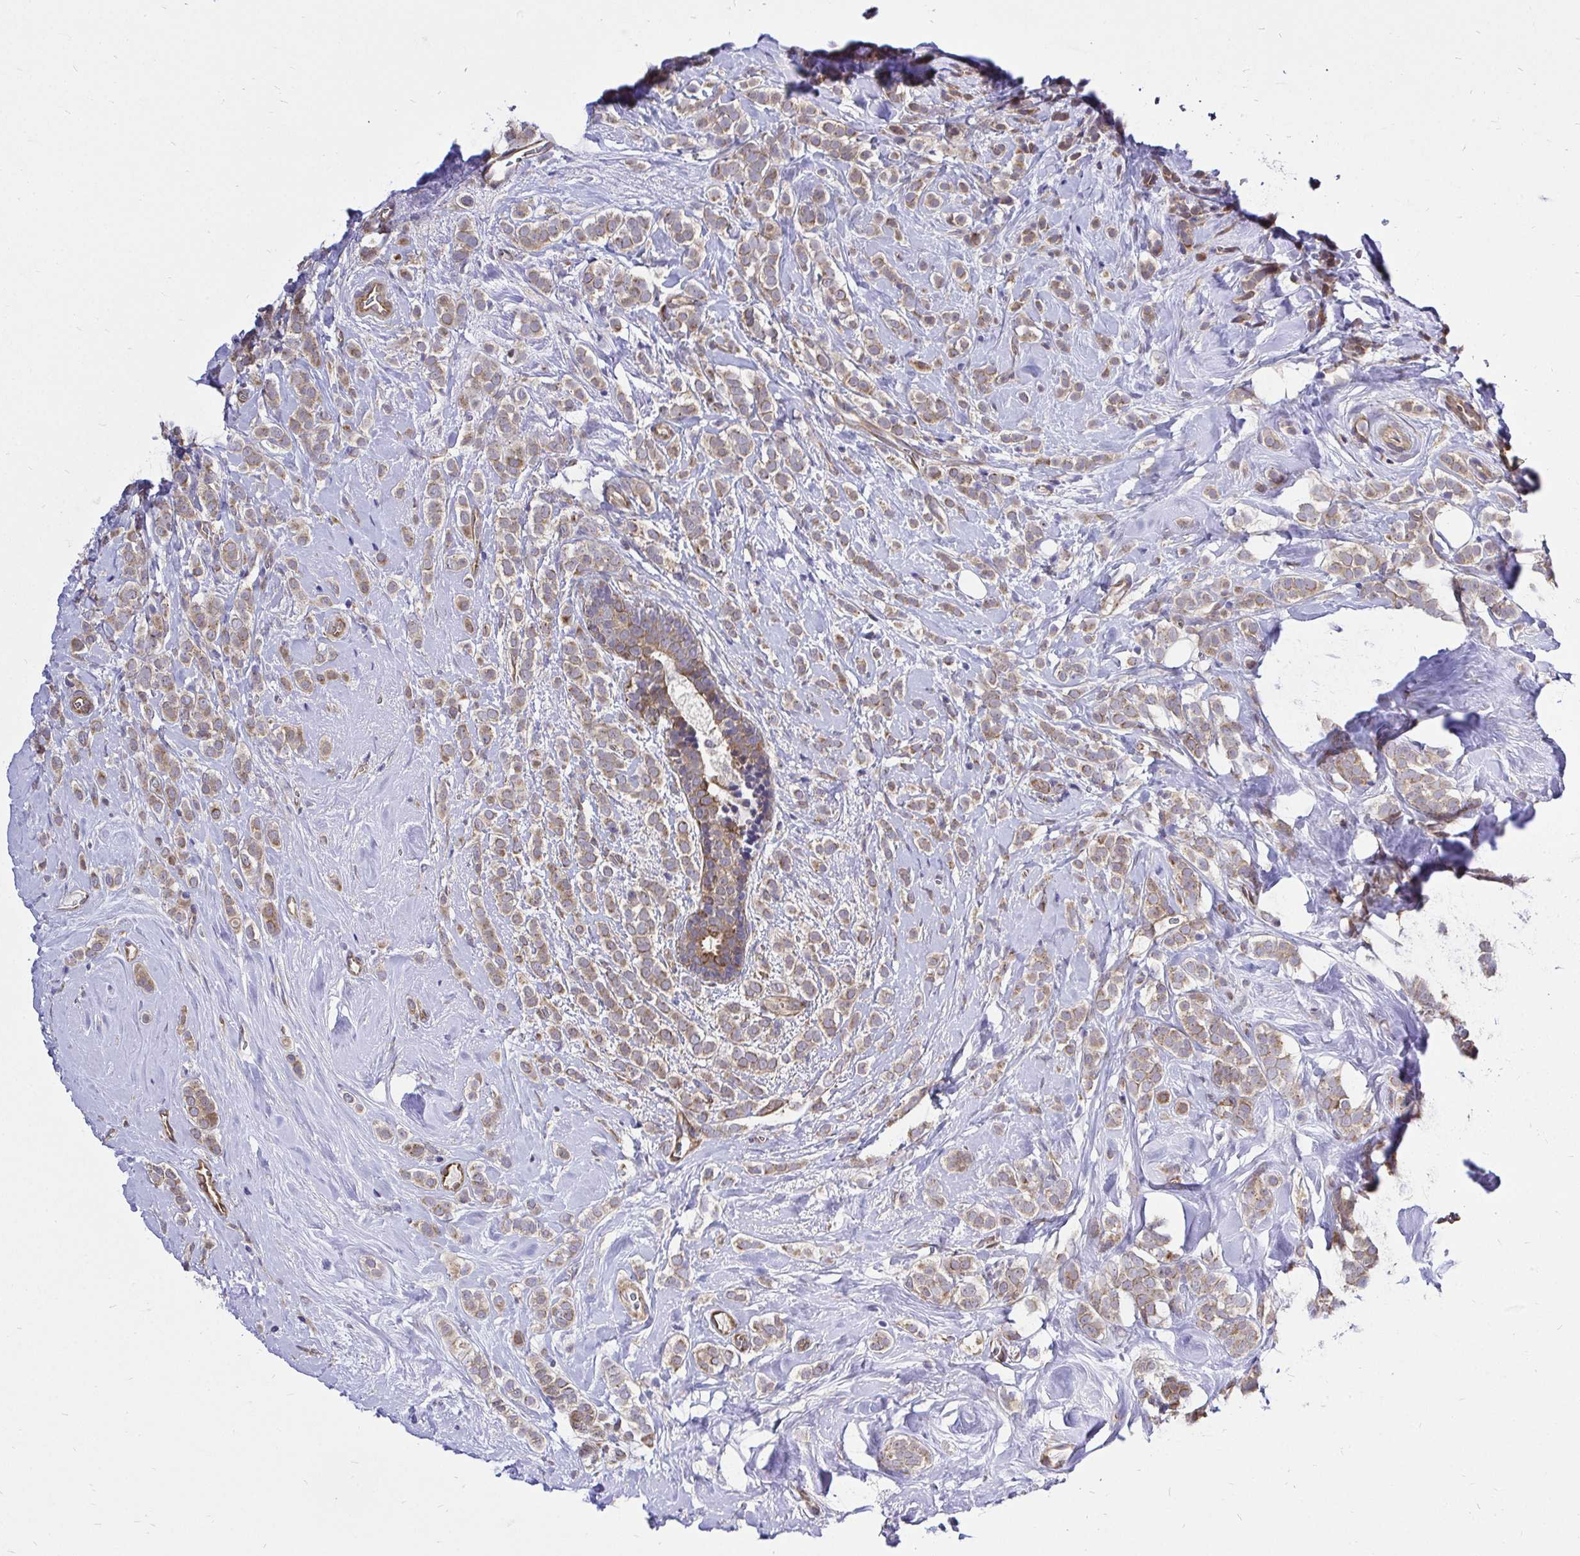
{"staining": {"intensity": "moderate", "quantity": ">75%", "location": "cytoplasmic/membranous"}, "tissue": "breast cancer", "cell_type": "Tumor cells", "image_type": "cancer", "snomed": [{"axis": "morphology", "description": "Lobular carcinoma"}, {"axis": "topography", "description": "Breast"}], "caption": "Moderate cytoplasmic/membranous positivity for a protein is appreciated in about >75% of tumor cells of breast lobular carcinoma using immunohistochemistry.", "gene": "CCDC122", "patient": {"sex": "female", "age": 49}}